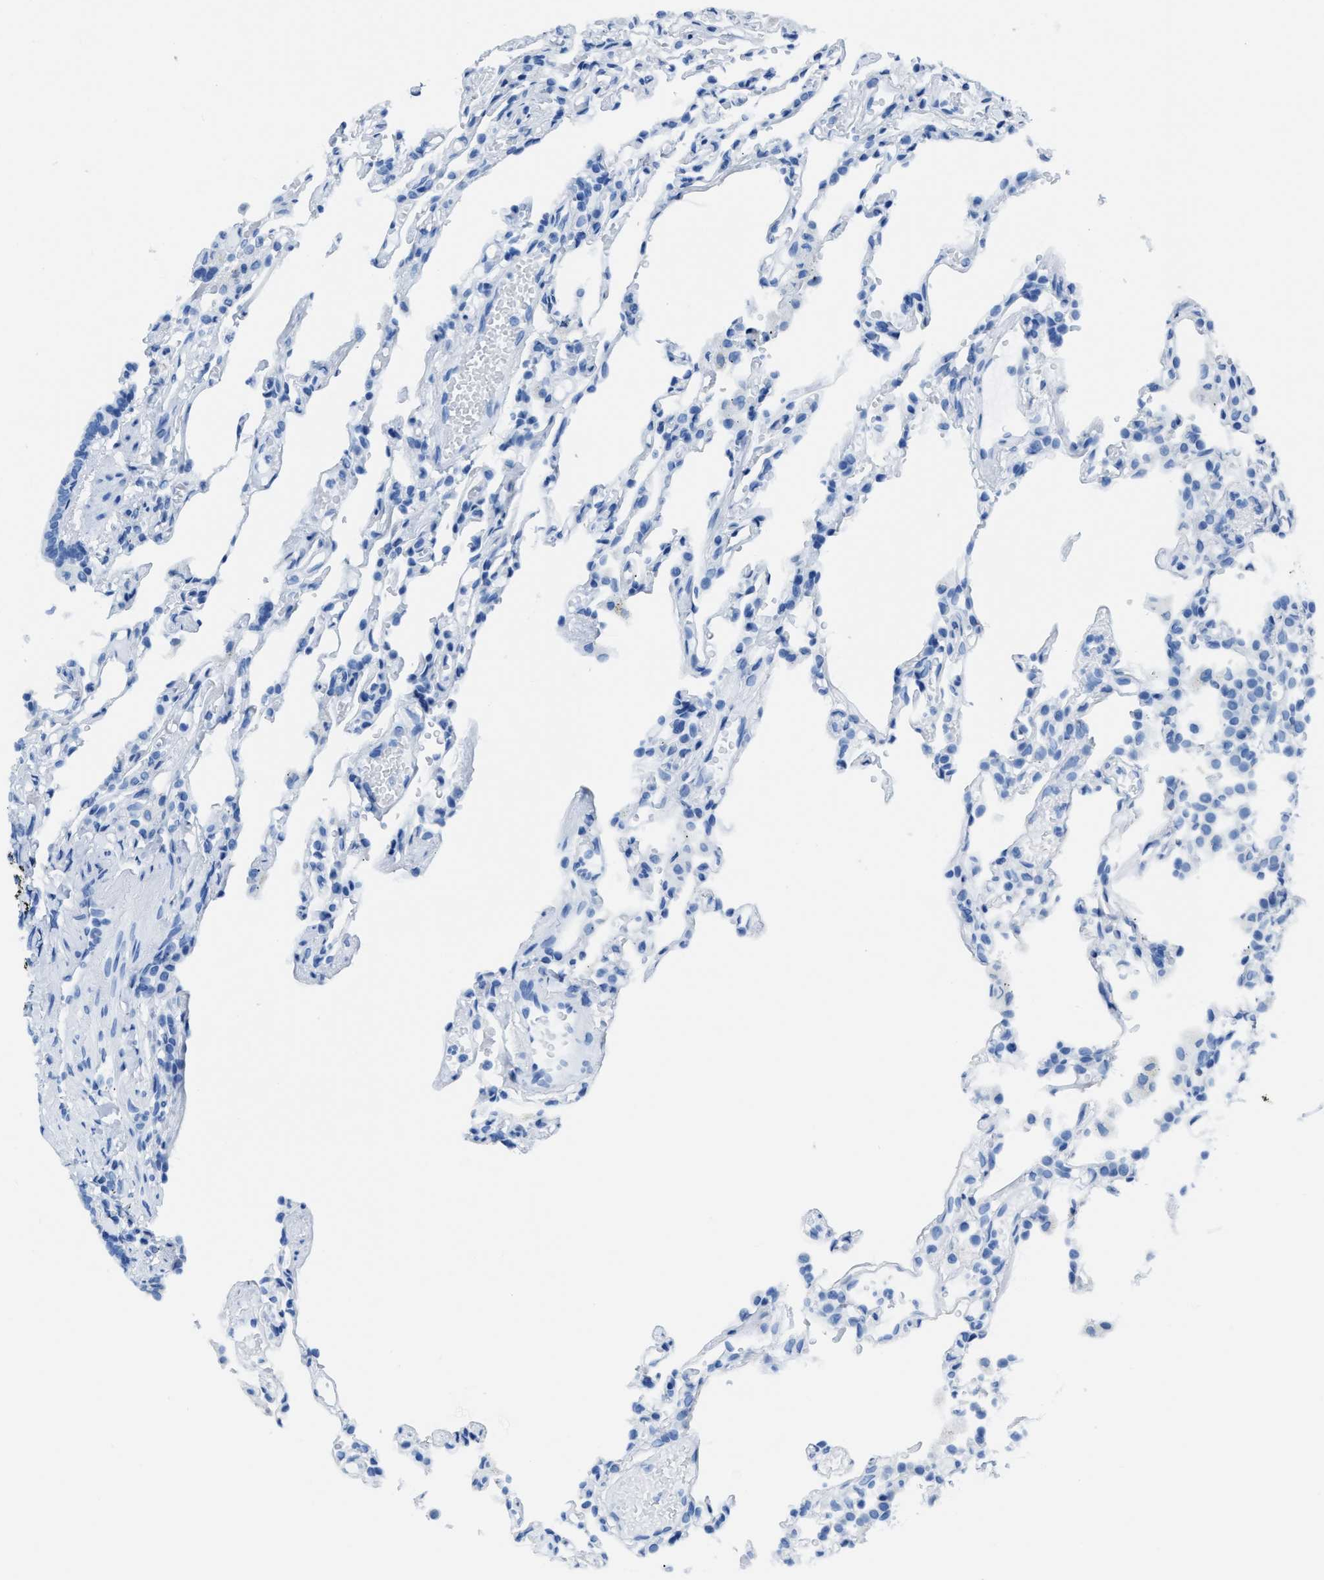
{"staining": {"intensity": "negative", "quantity": "none", "location": "none"}, "tissue": "lung", "cell_type": "Alveolar cells", "image_type": "normal", "snomed": [{"axis": "morphology", "description": "Normal tissue, NOS"}, {"axis": "topography", "description": "Lung"}], "caption": "High power microscopy histopathology image of an IHC image of unremarkable lung, revealing no significant expression in alveolar cells.", "gene": "ASZ1", "patient": {"sex": "male", "age": 21}}